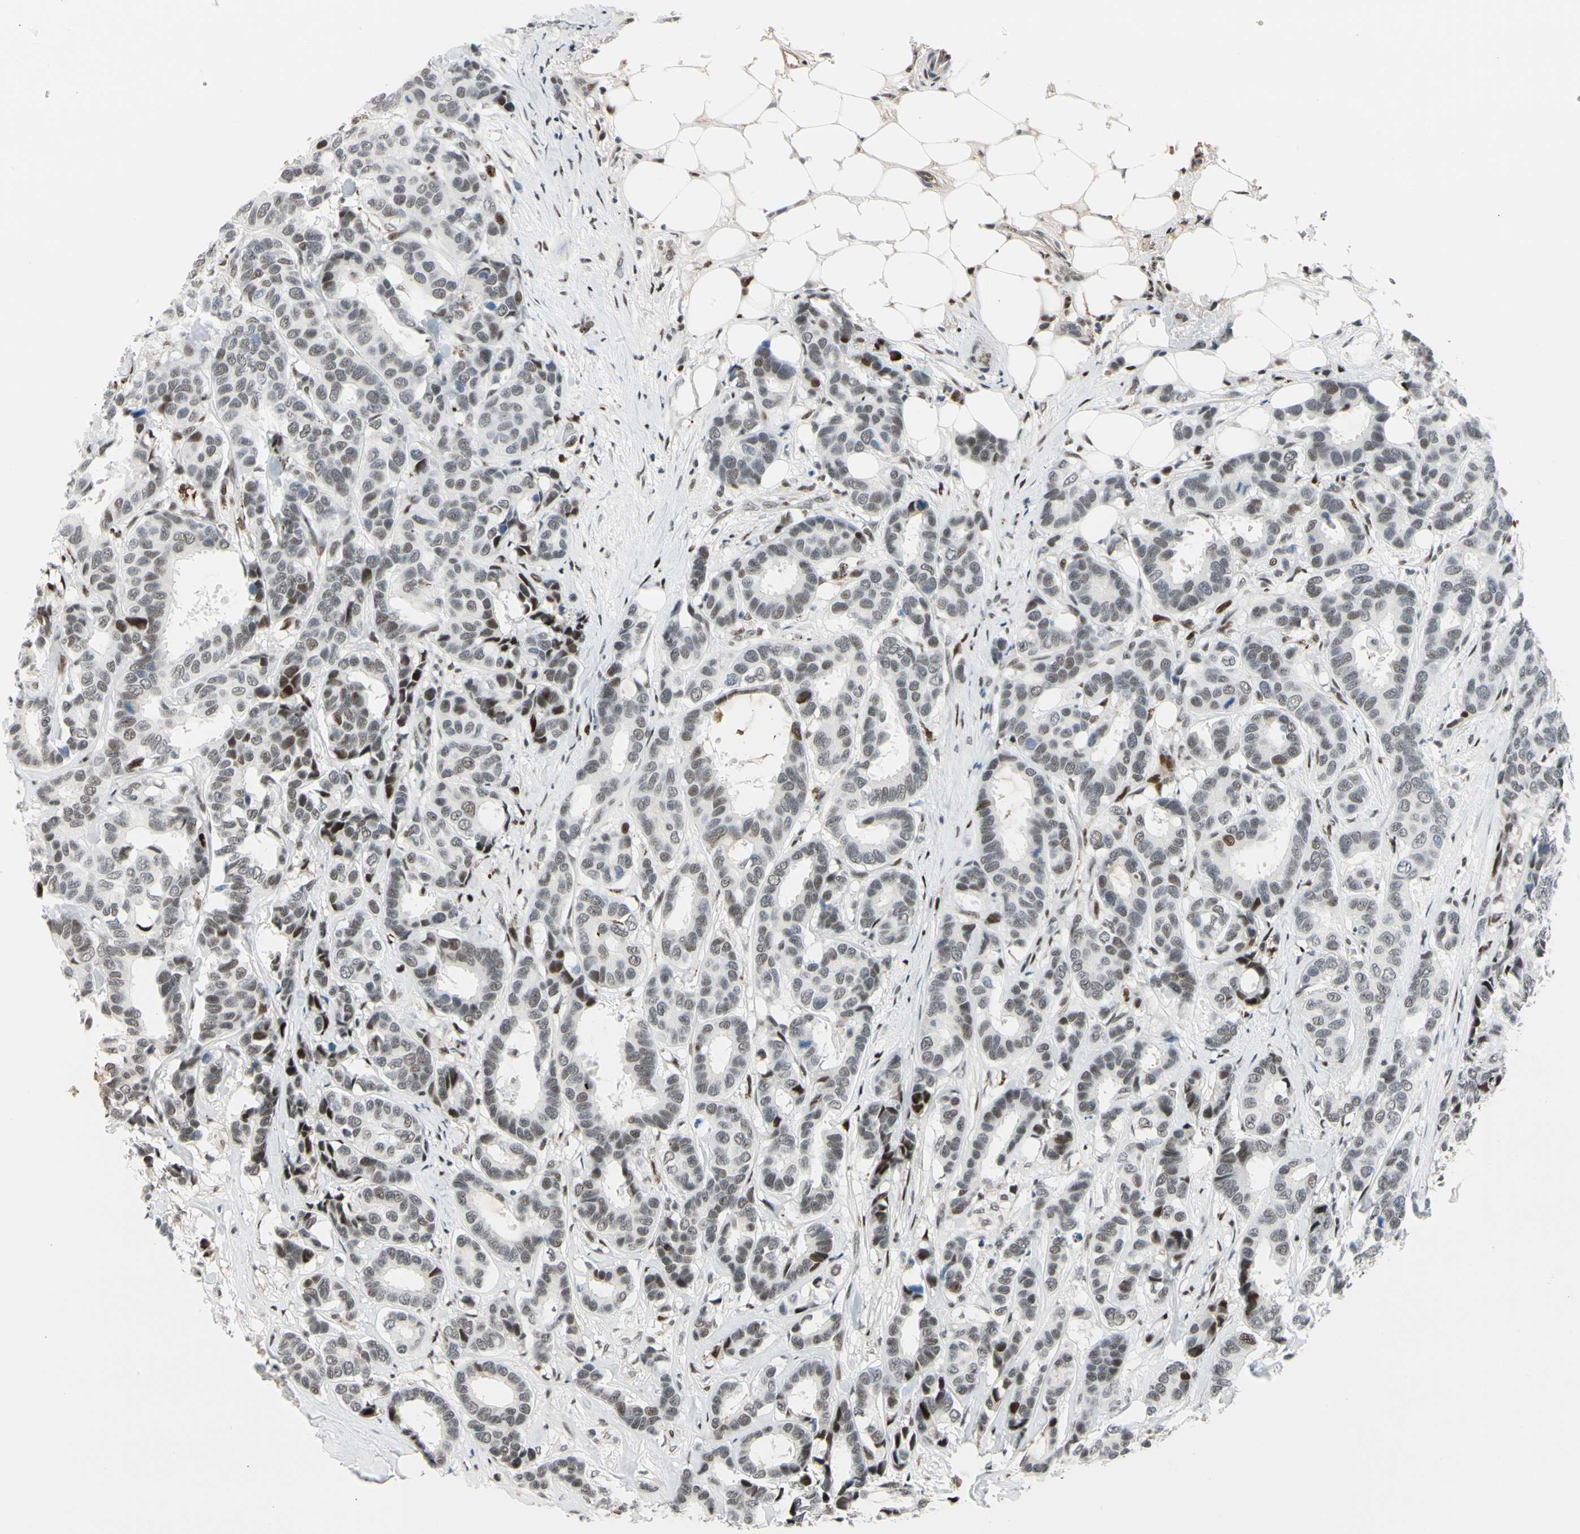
{"staining": {"intensity": "weak", "quantity": ">75%", "location": "nuclear"}, "tissue": "breast cancer", "cell_type": "Tumor cells", "image_type": "cancer", "snomed": [{"axis": "morphology", "description": "Duct carcinoma"}, {"axis": "topography", "description": "Breast"}], "caption": "Intraductal carcinoma (breast) stained with DAB (3,3'-diaminobenzidine) immunohistochemistry (IHC) displays low levels of weak nuclear expression in approximately >75% of tumor cells. Using DAB (3,3'-diaminobenzidine) (brown) and hematoxylin (blue) stains, captured at high magnification using brightfield microscopy.", "gene": "FOXO3", "patient": {"sex": "female", "age": 87}}